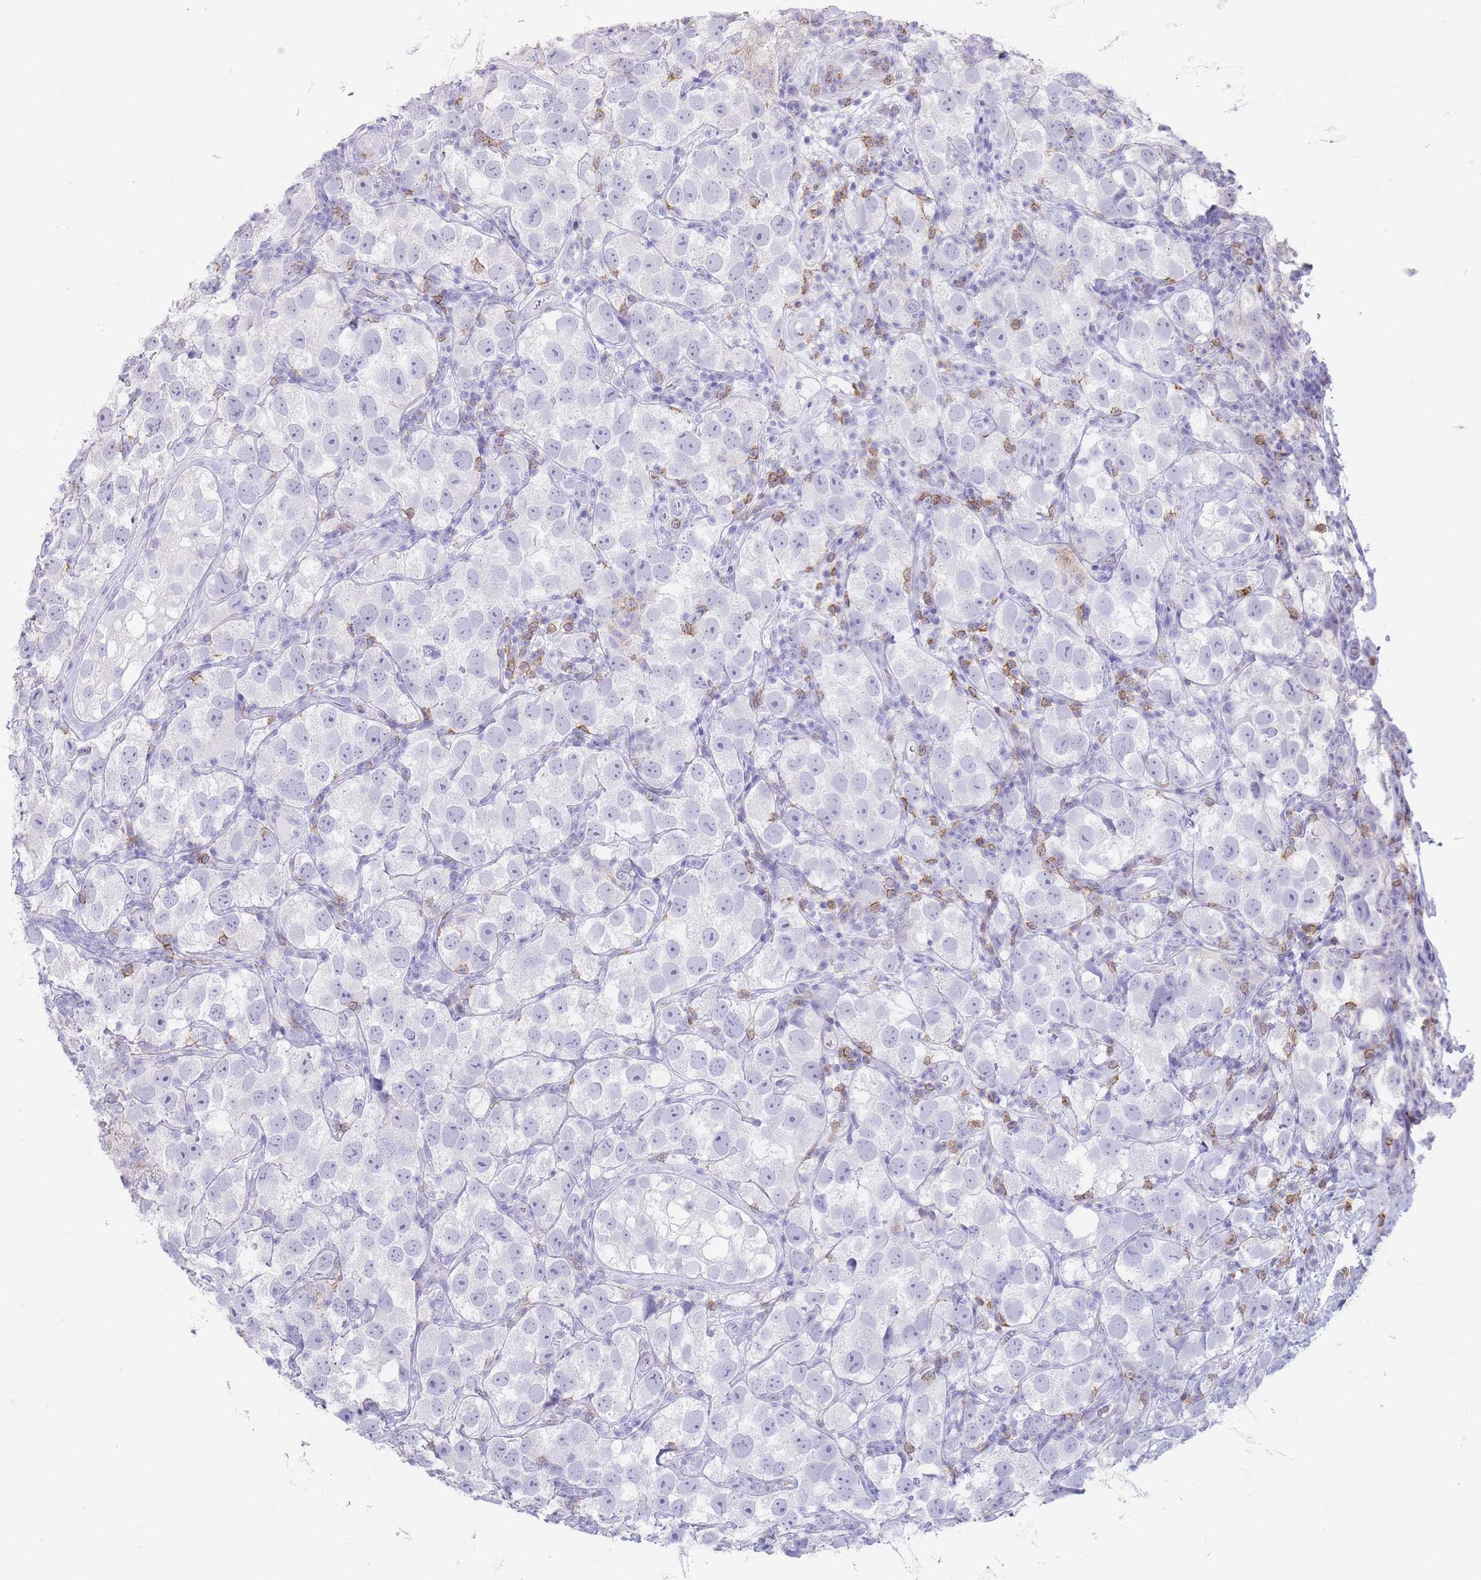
{"staining": {"intensity": "negative", "quantity": "none", "location": "none"}, "tissue": "testis cancer", "cell_type": "Tumor cells", "image_type": "cancer", "snomed": [{"axis": "morphology", "description": "Seminoma, NOS"}, {"axis": "topography", "description": "Testis"}], "caption": "IHC photomicrograph of testis cancer (seminoma) stained for a protein (brown), which reveals no positivity in tumor cells.", "gene": "CD37", "patient": {"sex": "male", "age": 26}}